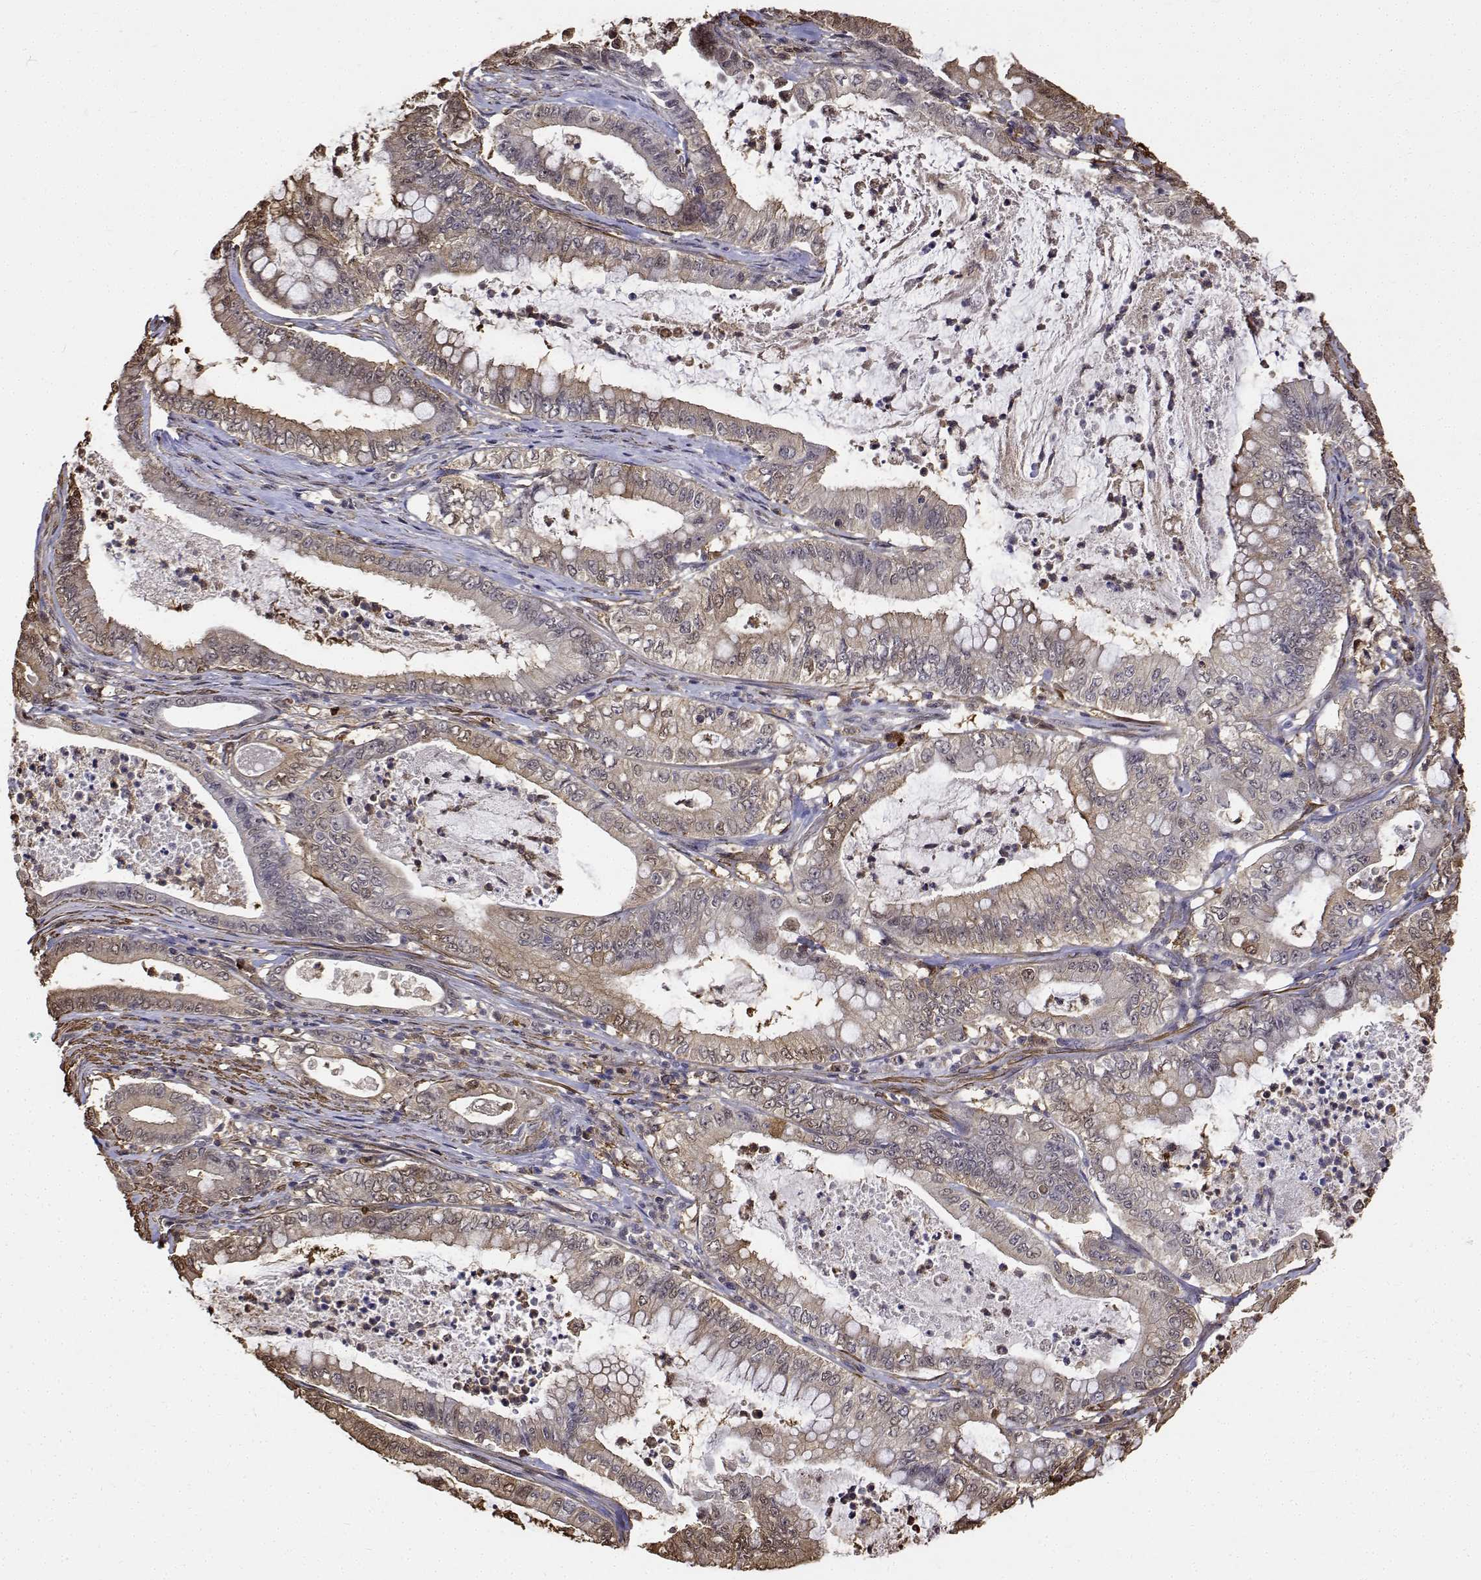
{"staining": {"intensity": "moderate", "quantity": ">75%", "location": "cytoplasmic/membranous"}, "tissue": "pancreatic cancer", "cell_type": "Tumor cells", "image_type": "cancer", "snomed": [{"axis": "morphology", "description": "Adenocarcinoma, NOS"}, {"axis": "topography", "description": "Pancreas"}], "caption": "Adenocarcinoma (pancreatic) stained with a brown dye reveals moderate cytoplasmic/membranous positive positivity in about >75% of tumor cells.", "gene": "PCID2", "patient": {"sex": "male", "age": 71}}